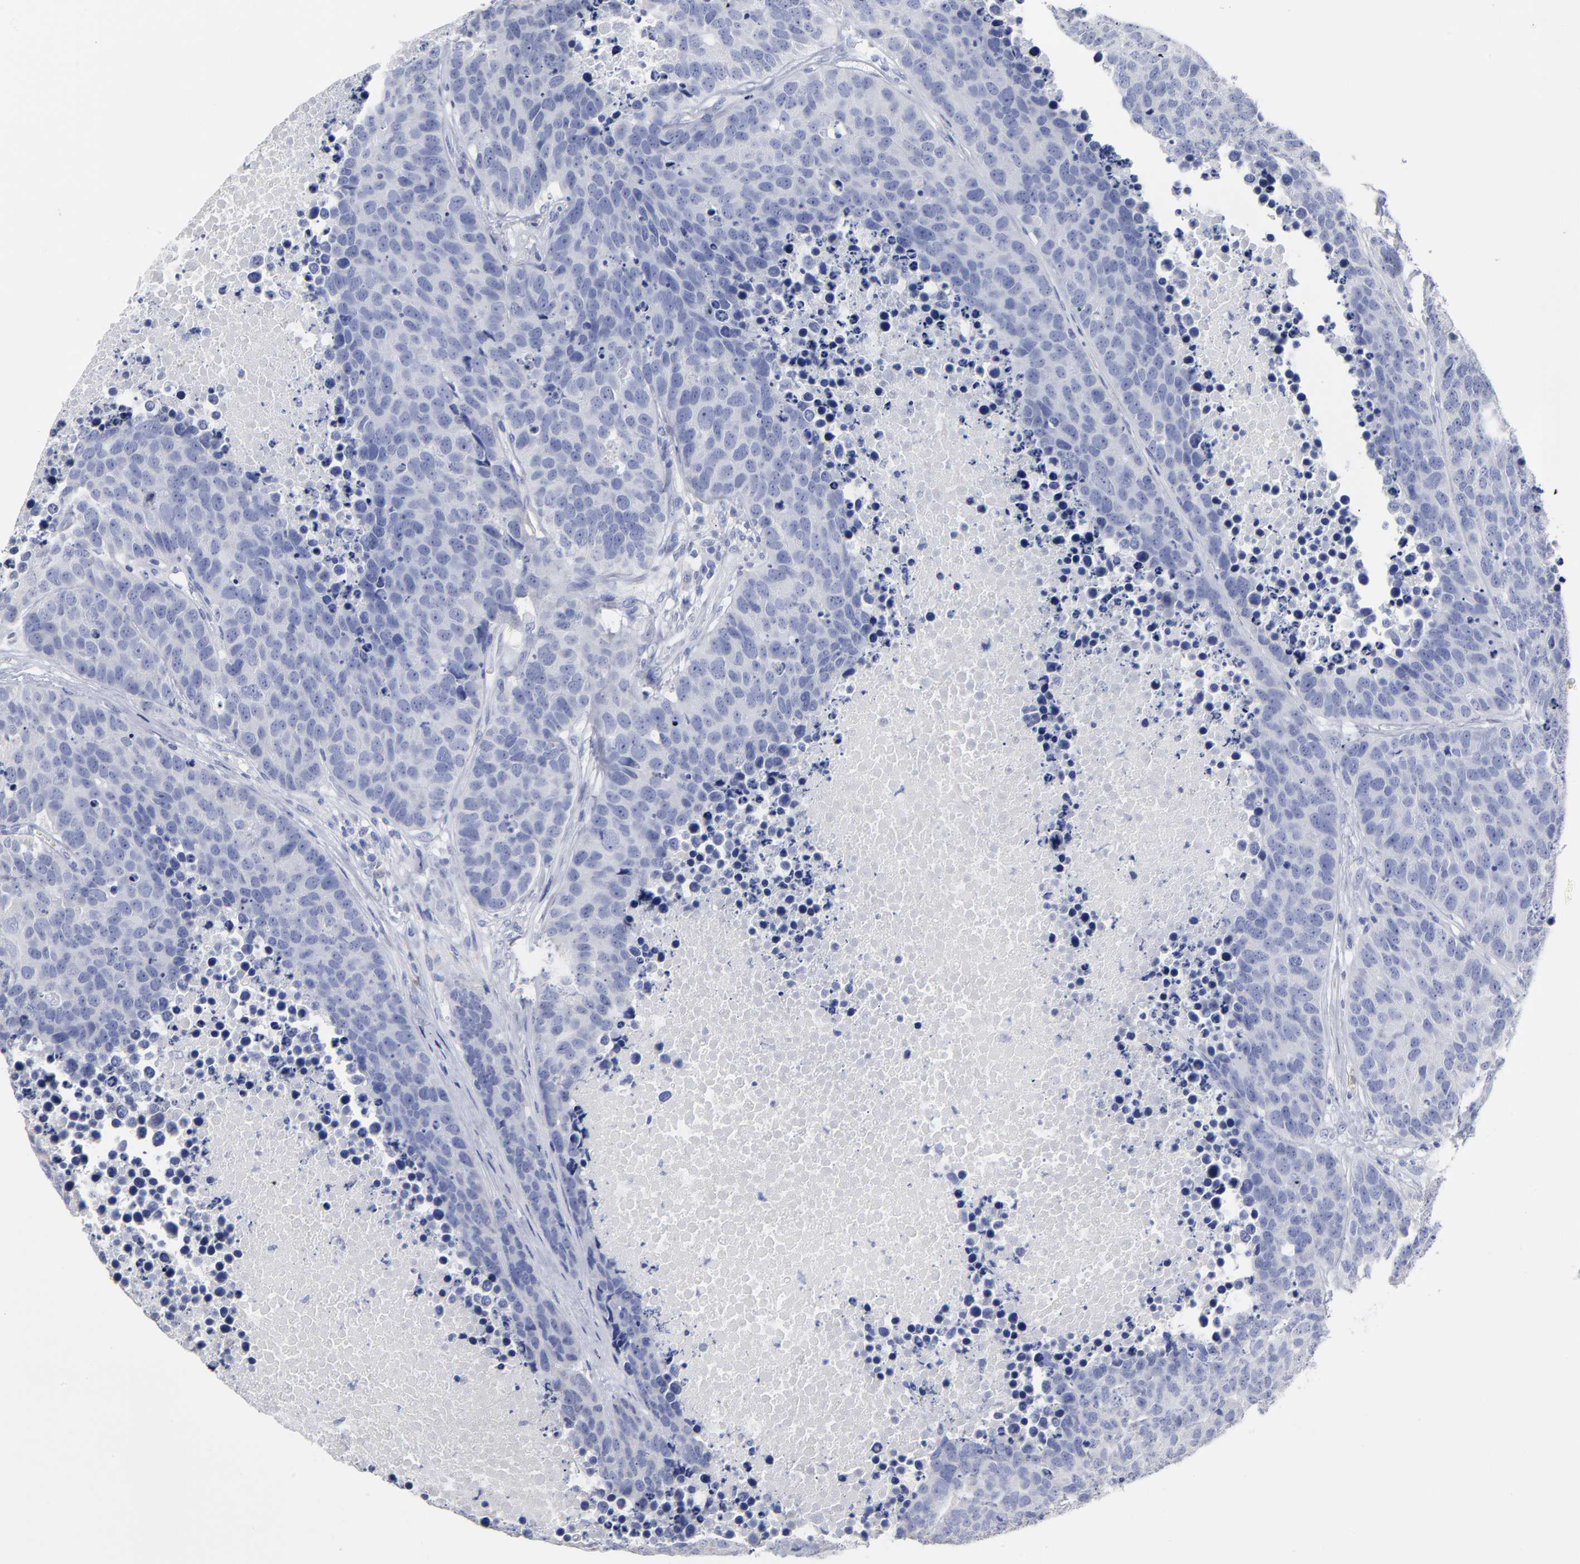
{"staining": {"intensity": "negative", "quantity": "none", "location": "none"}, "tissue": "carcinoid", "cell_type": "Tumor cells", "image_type": "cancer", "snomed": [{"axis": "morphology", "description": "Carcinoid, malignant, NOS"}, {"axis": "topography", "description": "Lung"}], "caption": "The image reveals no staining of tumor cells in carcinoid (malignant).", "gene": "PTP4A1", "patient": {"sex": "male", "age": 60}}